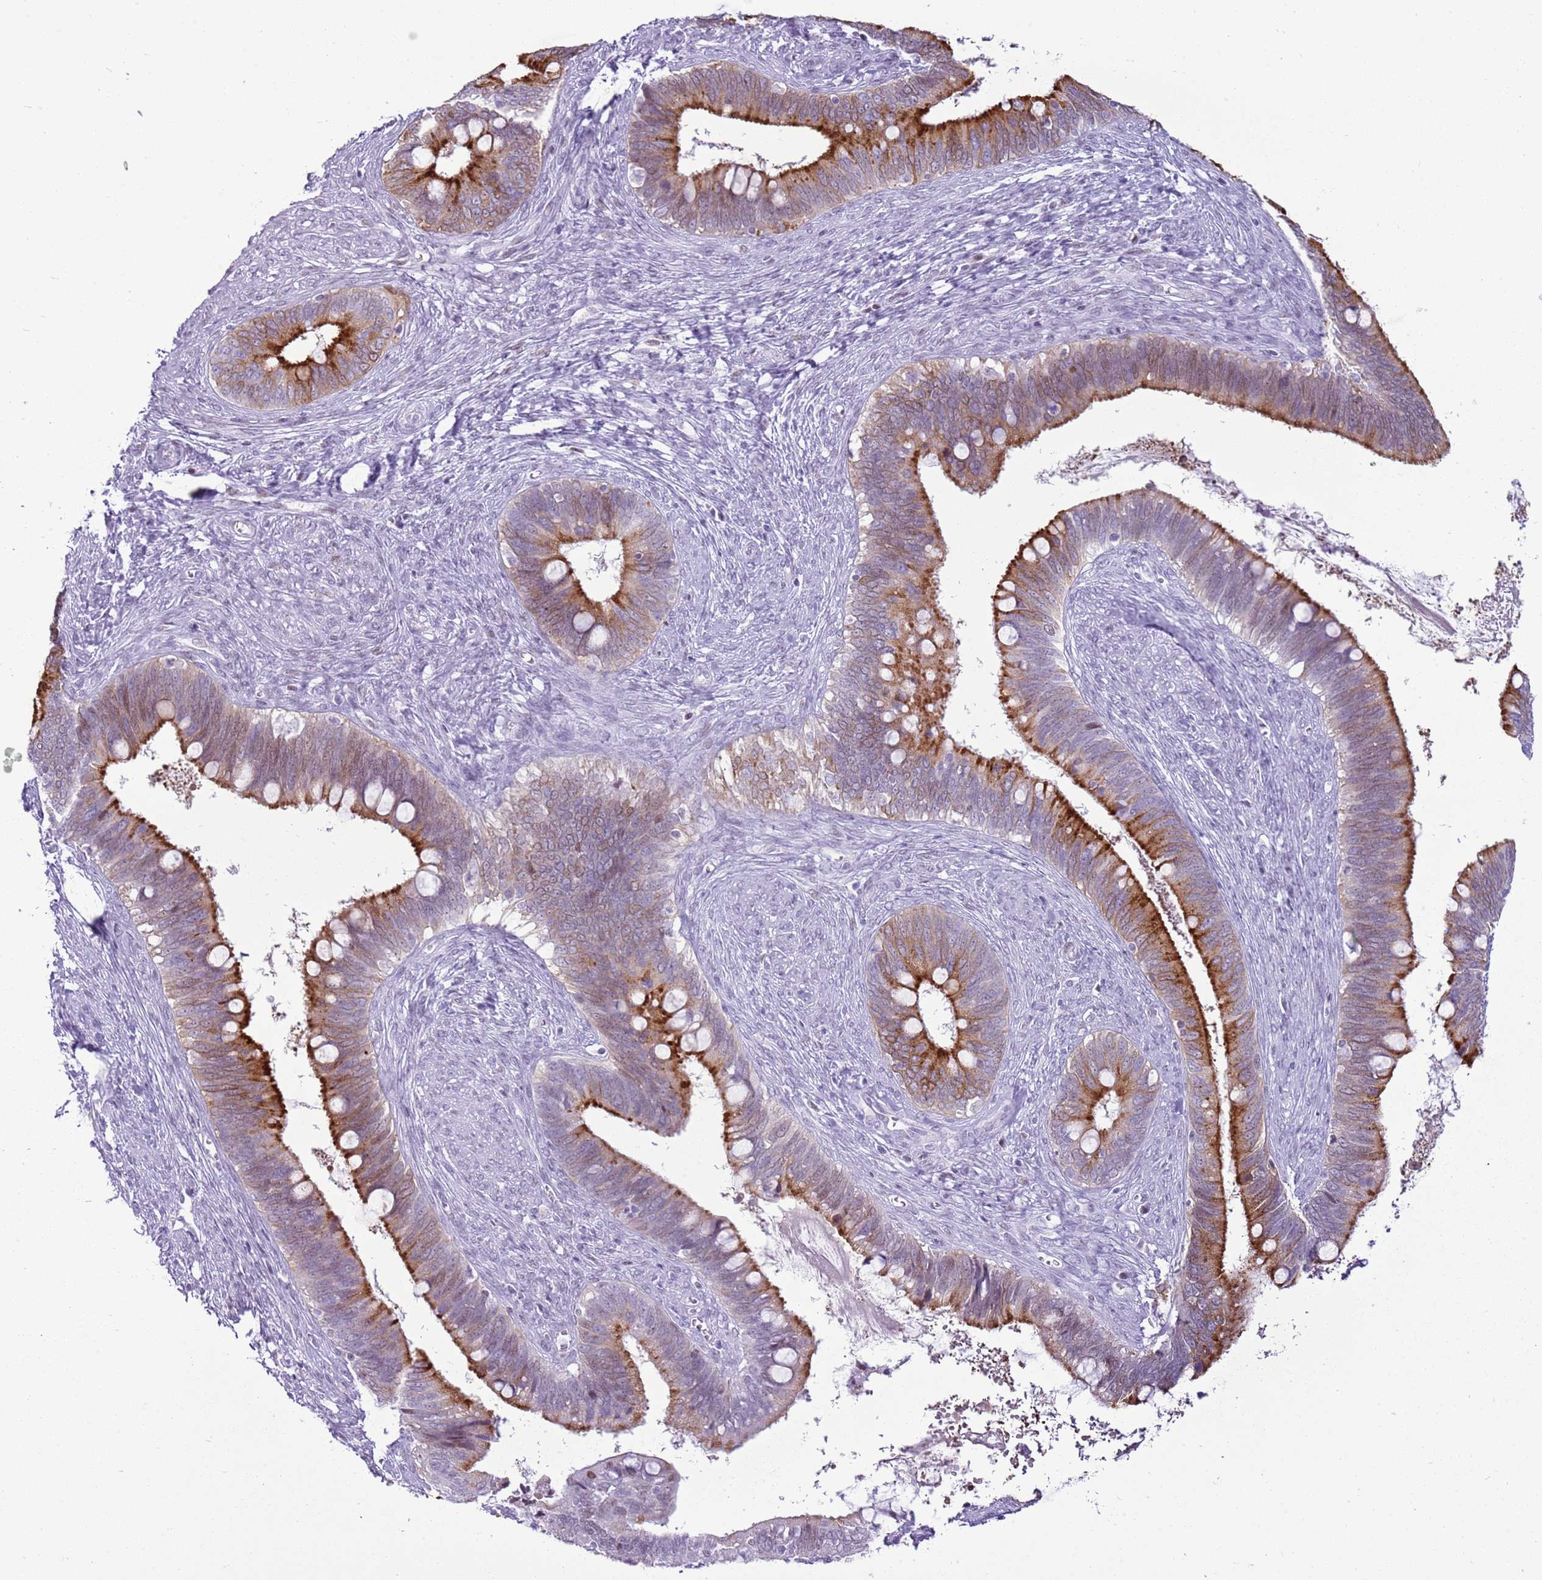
{"staining": {"intensity": "strong", "quantity": "25%-75%", "location": "cytoplasmic/membranous"}, "tissue": "cervical cancer", "cell_type": "Tumor cells", "image_type": "cancer", "snomed": [{"axis": "morphology", "description": "Adenocarcinoma, NOS"}, {"axis": "topography", "description": "Cervix"}], "caption": "Immunohistochemistry (IHC) micrograph of human cervical cancer (adenocarcinoma) stained for a protein (brown), which demonstrates high levels of strong cytoplasmic/membranous positivity in about 25%-75% of tumor cells.", "gene": "ASIP", "patient": {"sex": "female", "age": 42}}